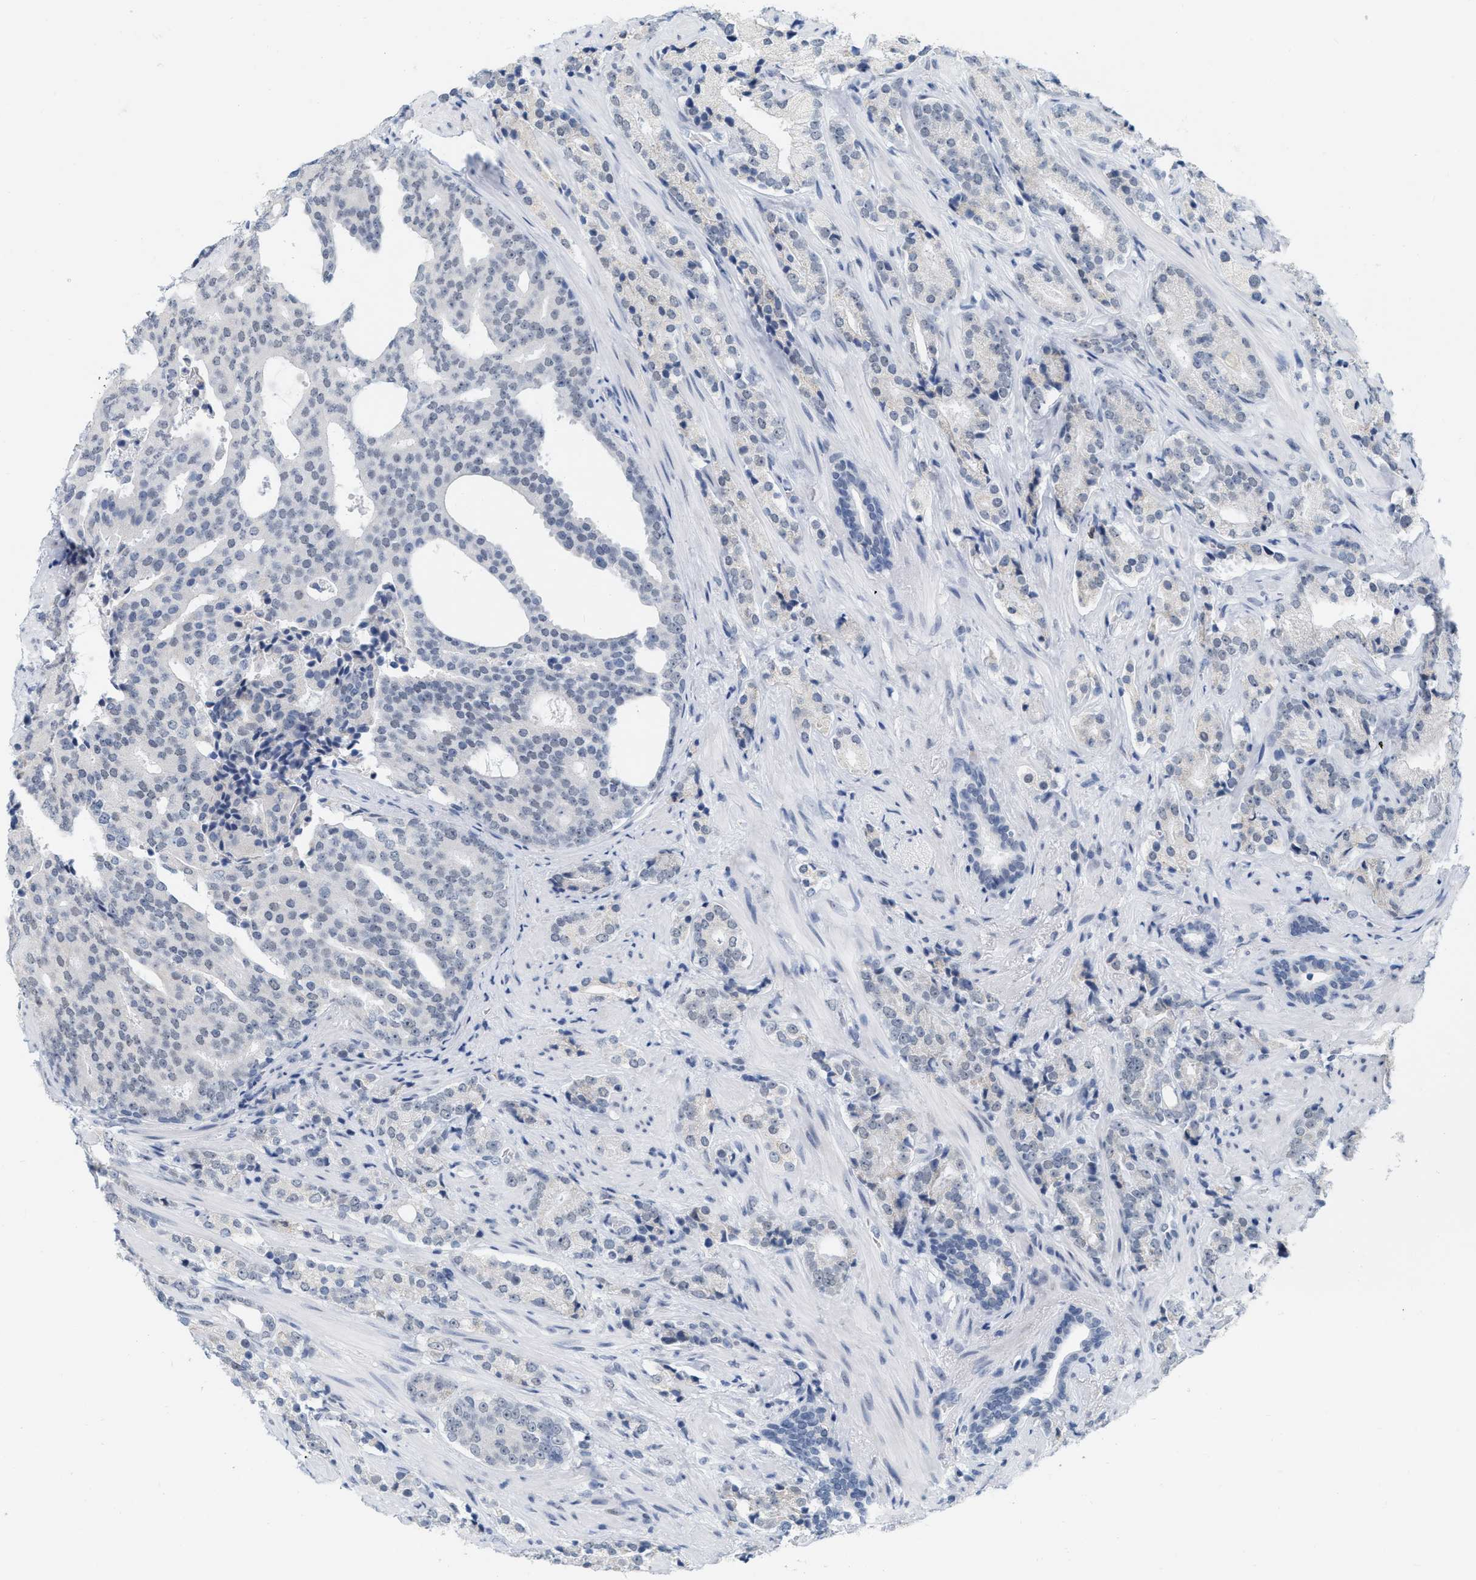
{"staining": {"intensity": "negative", "quantity": "none", "location": "none"}, "tissue": "prostate cancer", "cell_type": "Tumor cells", "image_type": "cancer", "snomed": [{"axis": "morphology", "description": "Adenocarcinoma, High grade"}, {"axis": "topography", "description": "Prostate"}], "caption": "Immunohistochemical staining of human prostate cancer reveals no significant expression in tumor cells.", "gene": "XIRP1", "patient": {"sex": "male", "age": 71}}